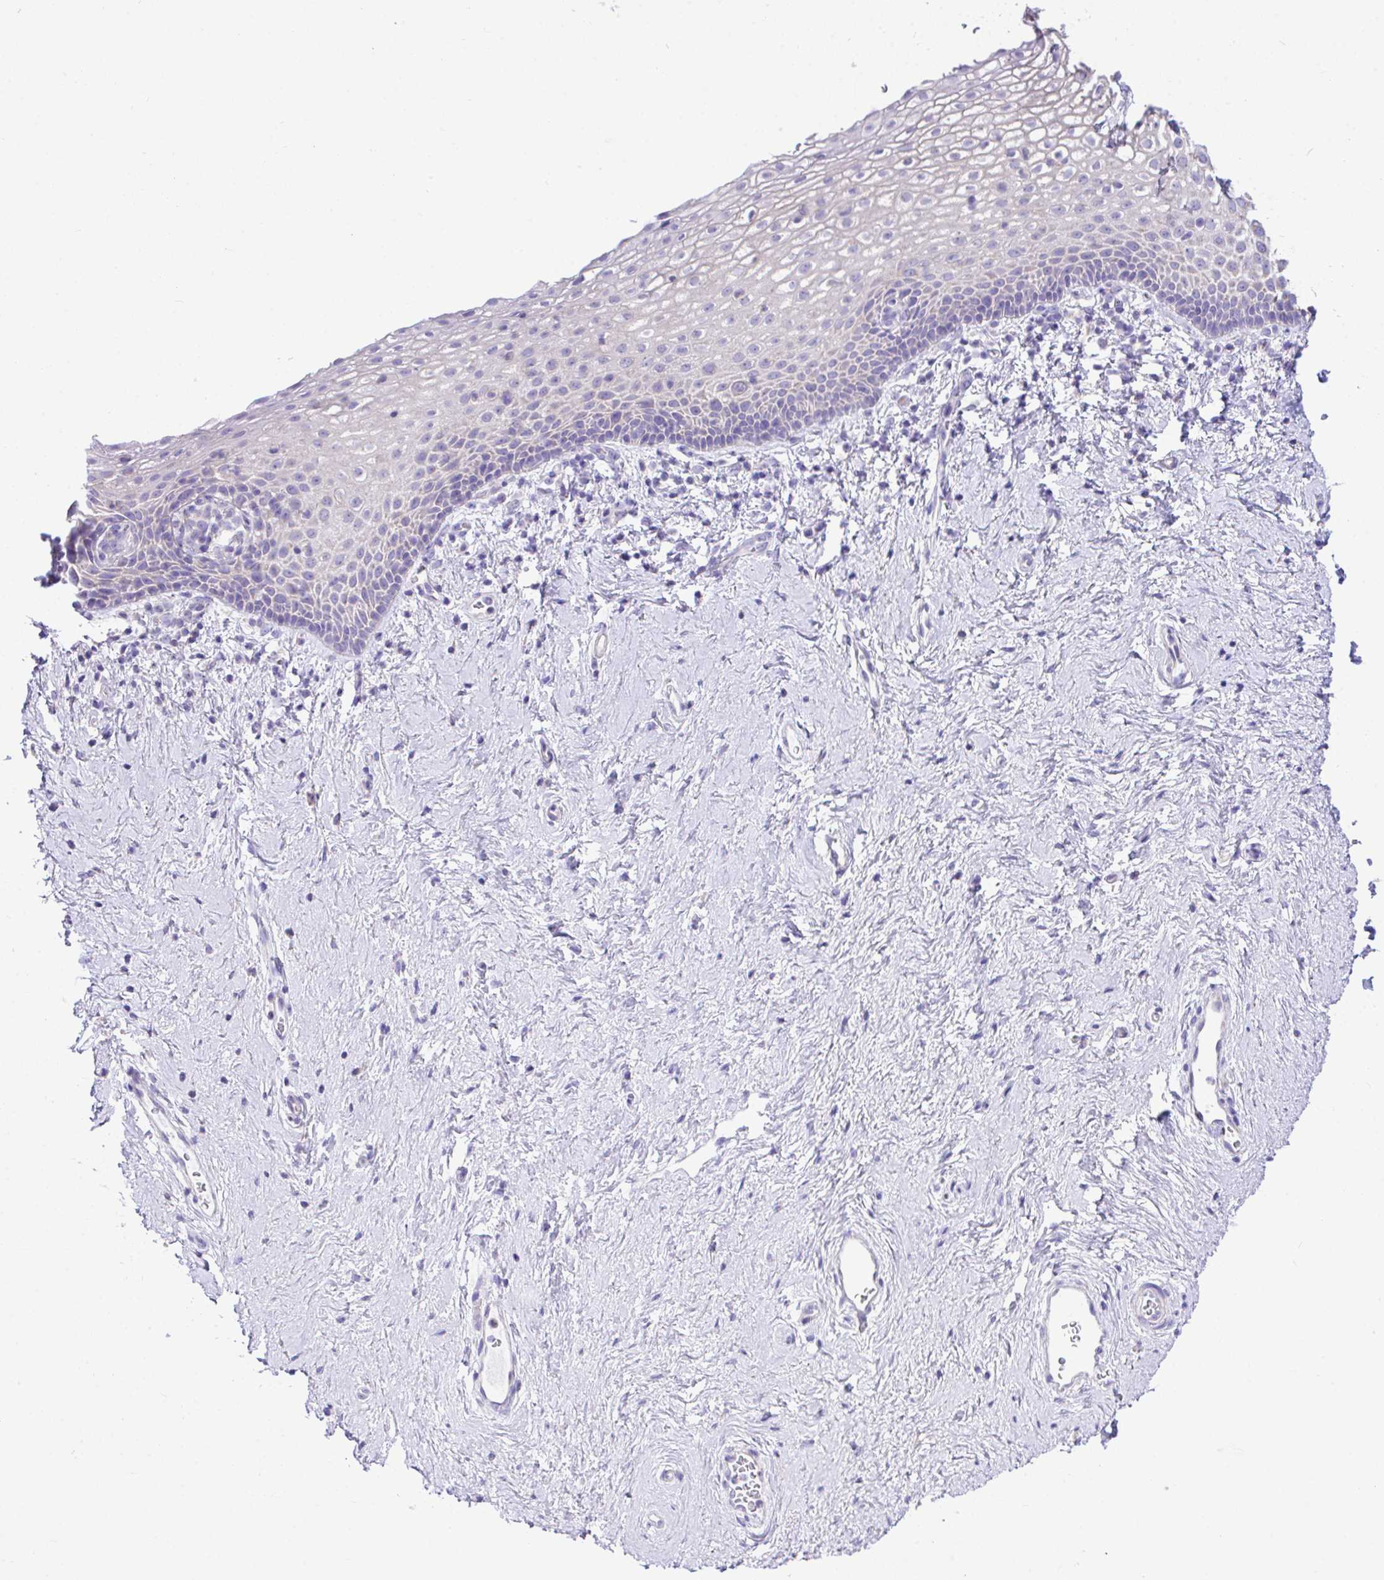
{"staining": {"intensity": "weak", "quantity": "<25%", "location": "cytoplasmic/membranous"}, "tissue": "vagina", "cell_type": "Squamous epithelial cells", "image_type": "normal", "snomed": [{"axis": "morphology", "description": "Normal tissue, NOS"}, {"axis": "topography", "description": "Vagina"}], "caption": "Immunohistochemistry (IHC) image of benign vagina: vagina stained with DAB (3,3'-diaminobenzidine) exhibits no significant protein positivity in squamous epithelial cells. (Brightfield microscopy of DAB (3,3'-diaminobenzidine) IHC at high magnification).", "gene": "NLRP8", "patient": {"sex": "female", "age": 61}}